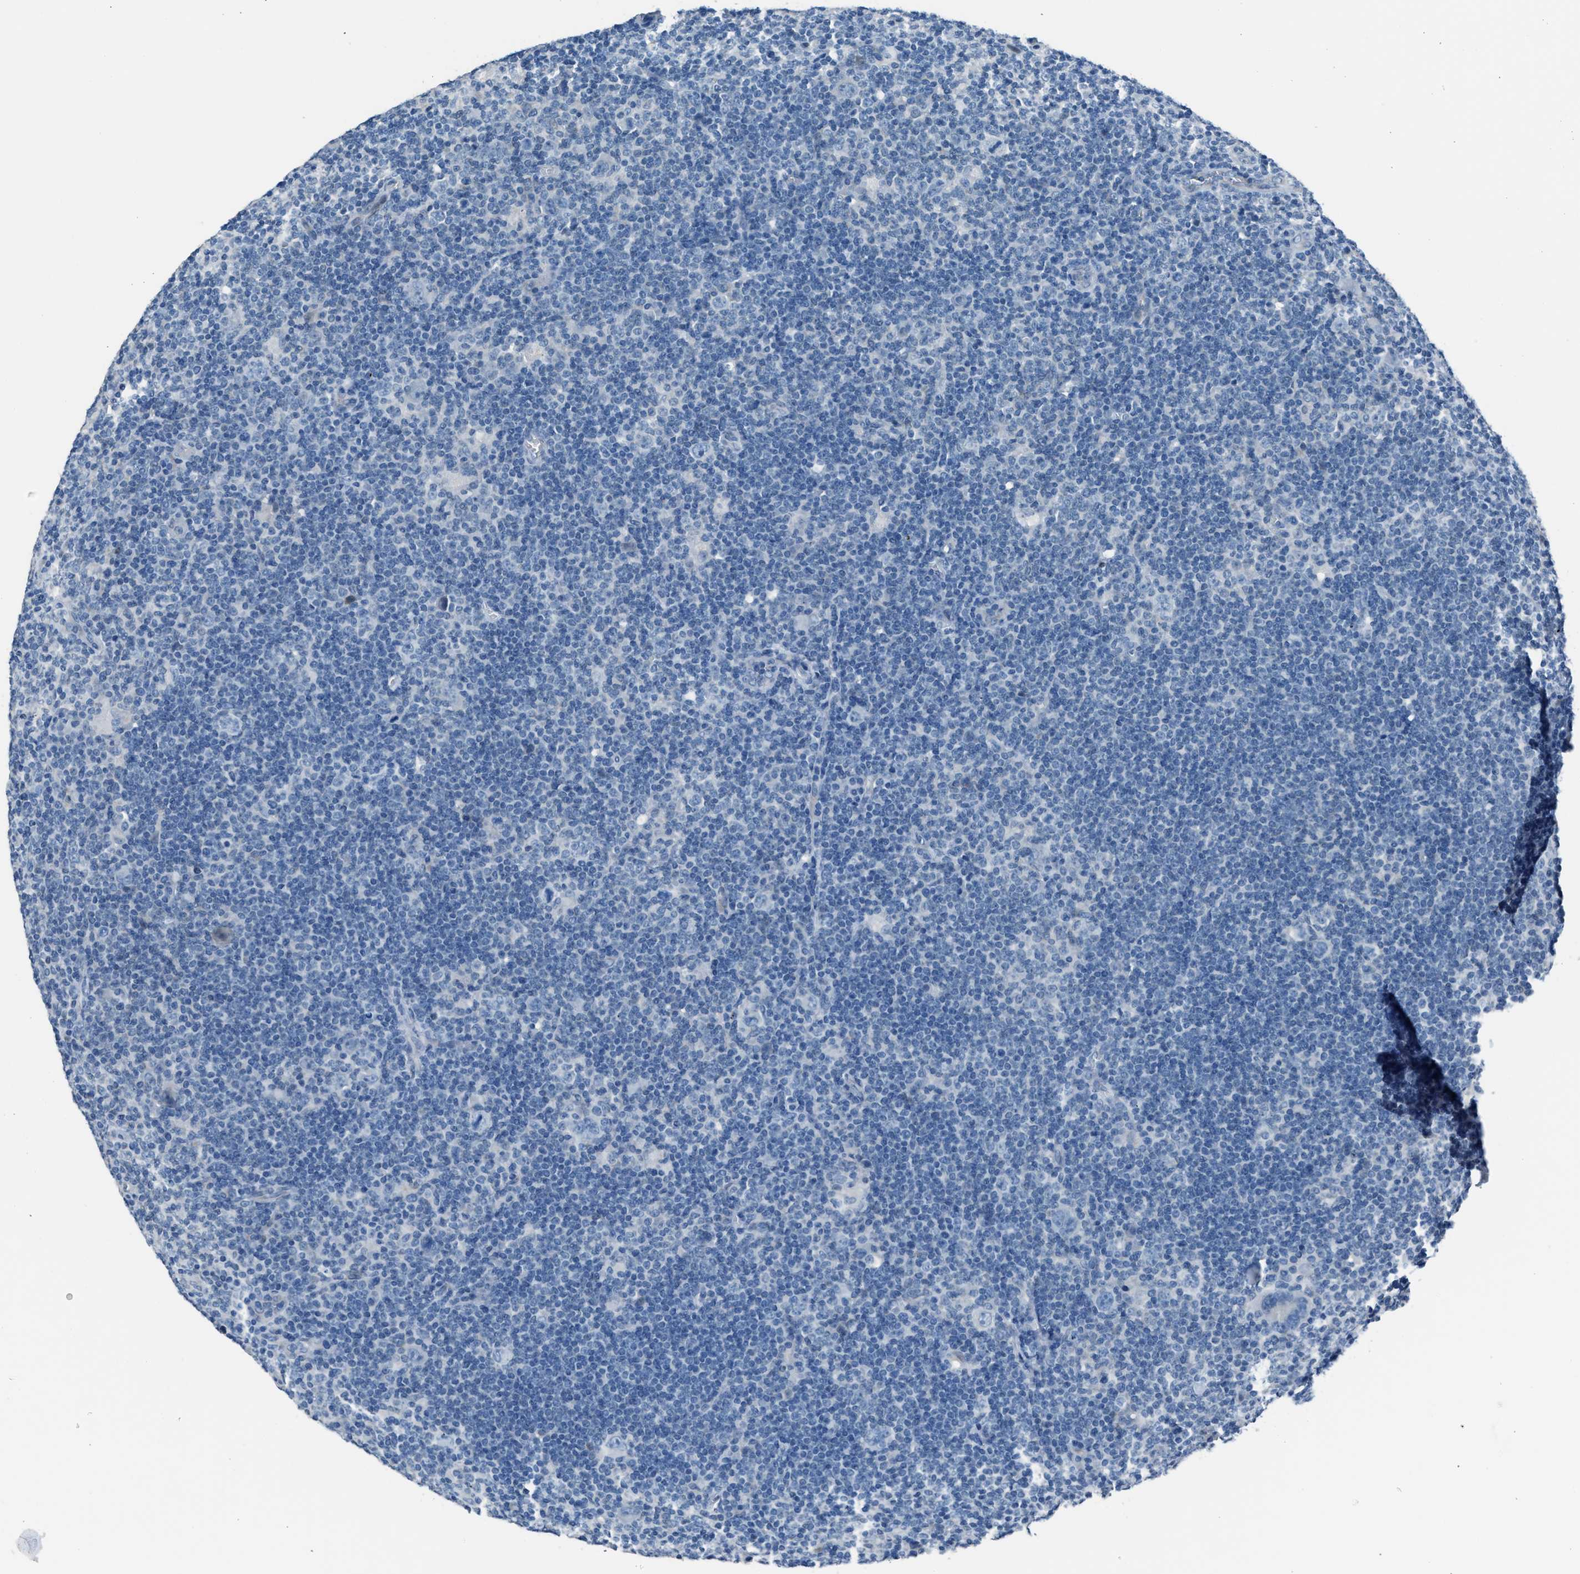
{"staining": {"intensity": "negative", "quantity": "none", "location": "none"}, "tissue": "lymphoma", "cell_type": "Tumor cells", "image_type": "cancer", "snomed": [{"axis": "morphology", "description": "Hodgkin's disease, NOS"}, {"axis": "topography", "description": "Lymph node"}], "caption": "A high-resolution photomicrograph shows immunohistochemistry (IHC) staining of Hodgkin's disease, which demonstrates no significant positivity in tumor cells.", "gene": "RNF41", "patient": {"sex": "female", "age": 57}}